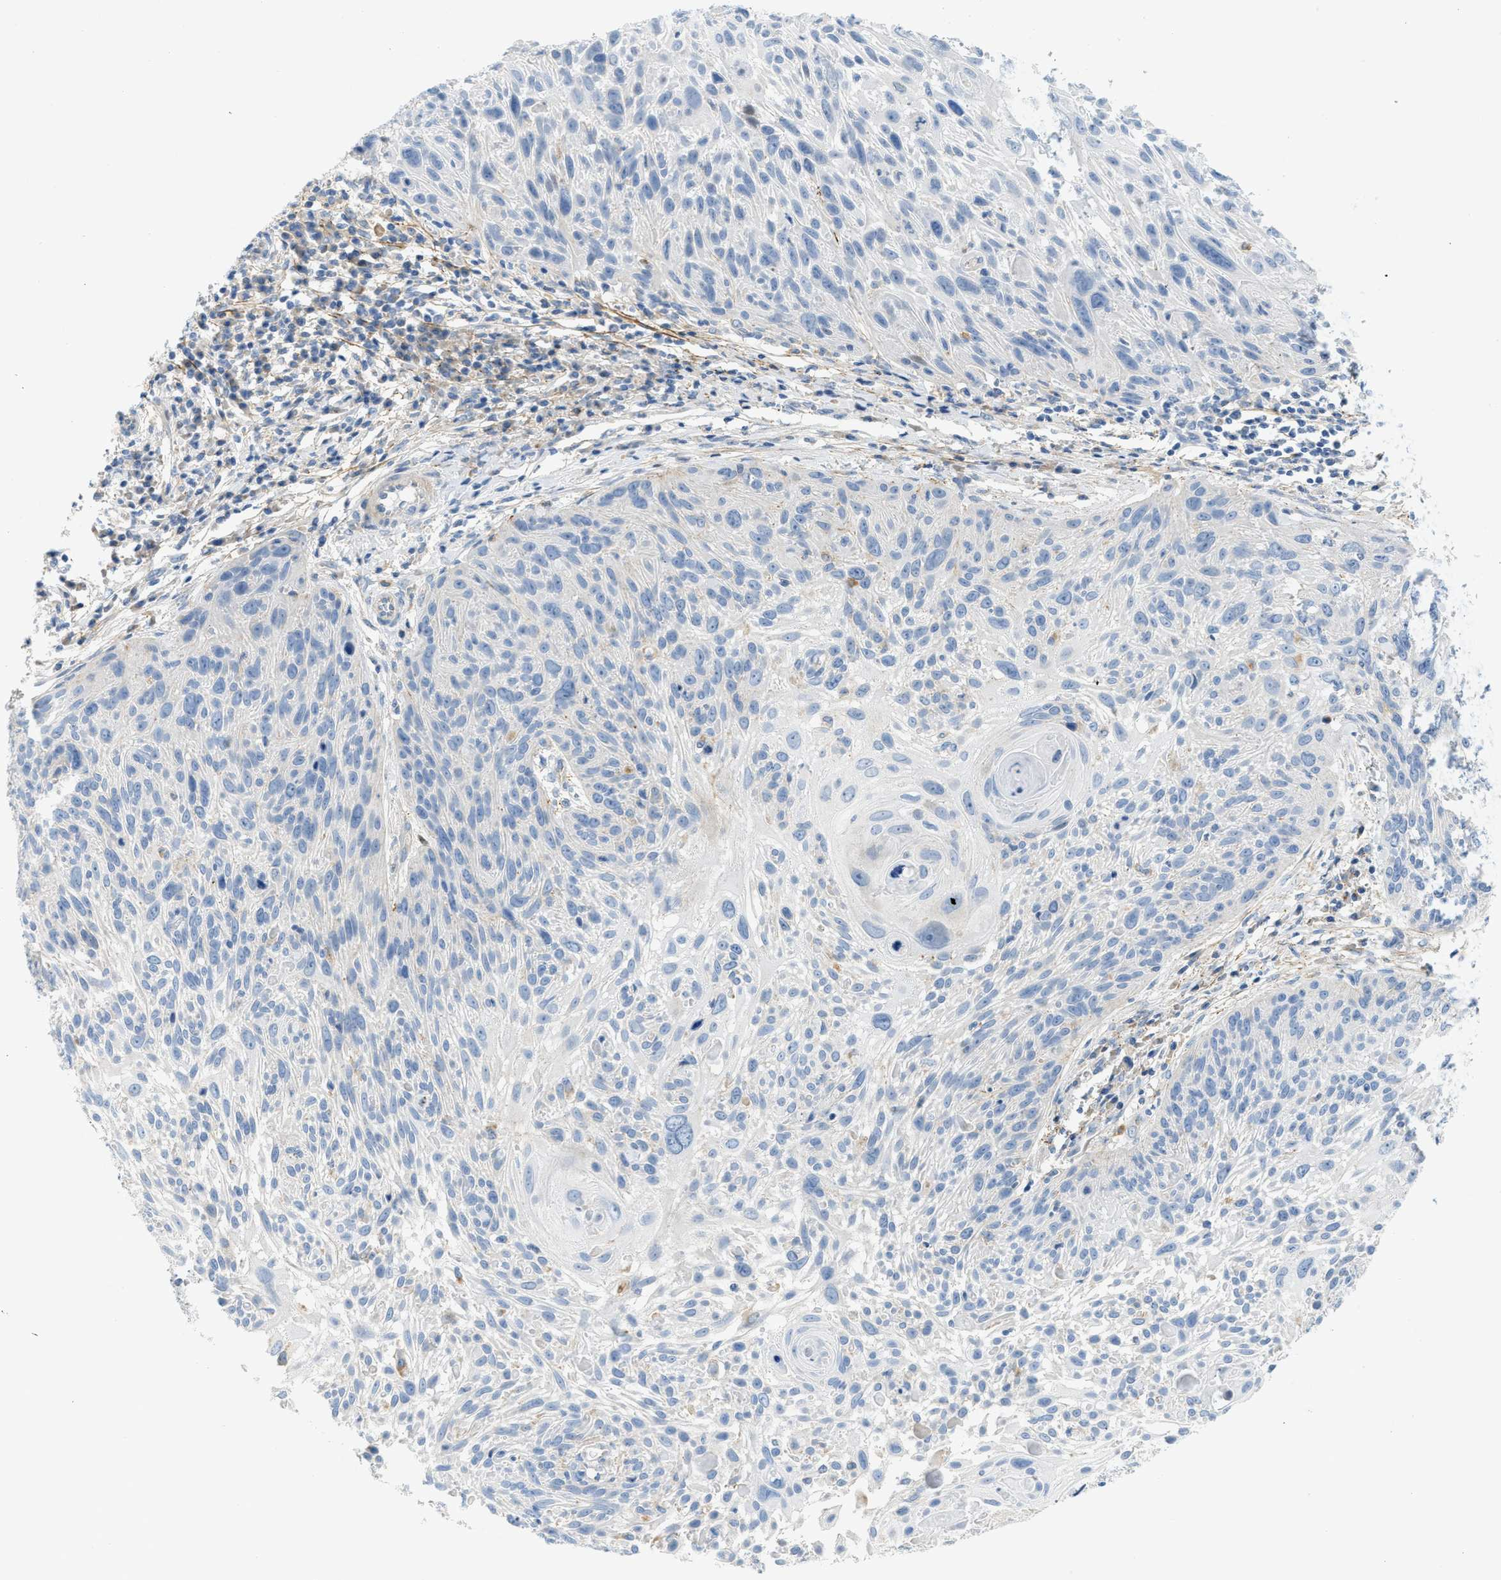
{"staining": {"intensity": "negative", "quantity": "none", "location": "none"}, "tissue": "cervical cancer", "cell_type": "Tumor cells", "image_type": "cancer", "snomed": [{"axis": "morphology", "description": "Squamous cell carcinoma, NOS"}, {"axis": "topography", "description": "Cervix"}], "caption": "Human cervical cancer stained for a protein using IHC reveals no positivity in tumor cells.", "gene": "LMBRD1", "patient": {"sex": "female", "age": 51}}